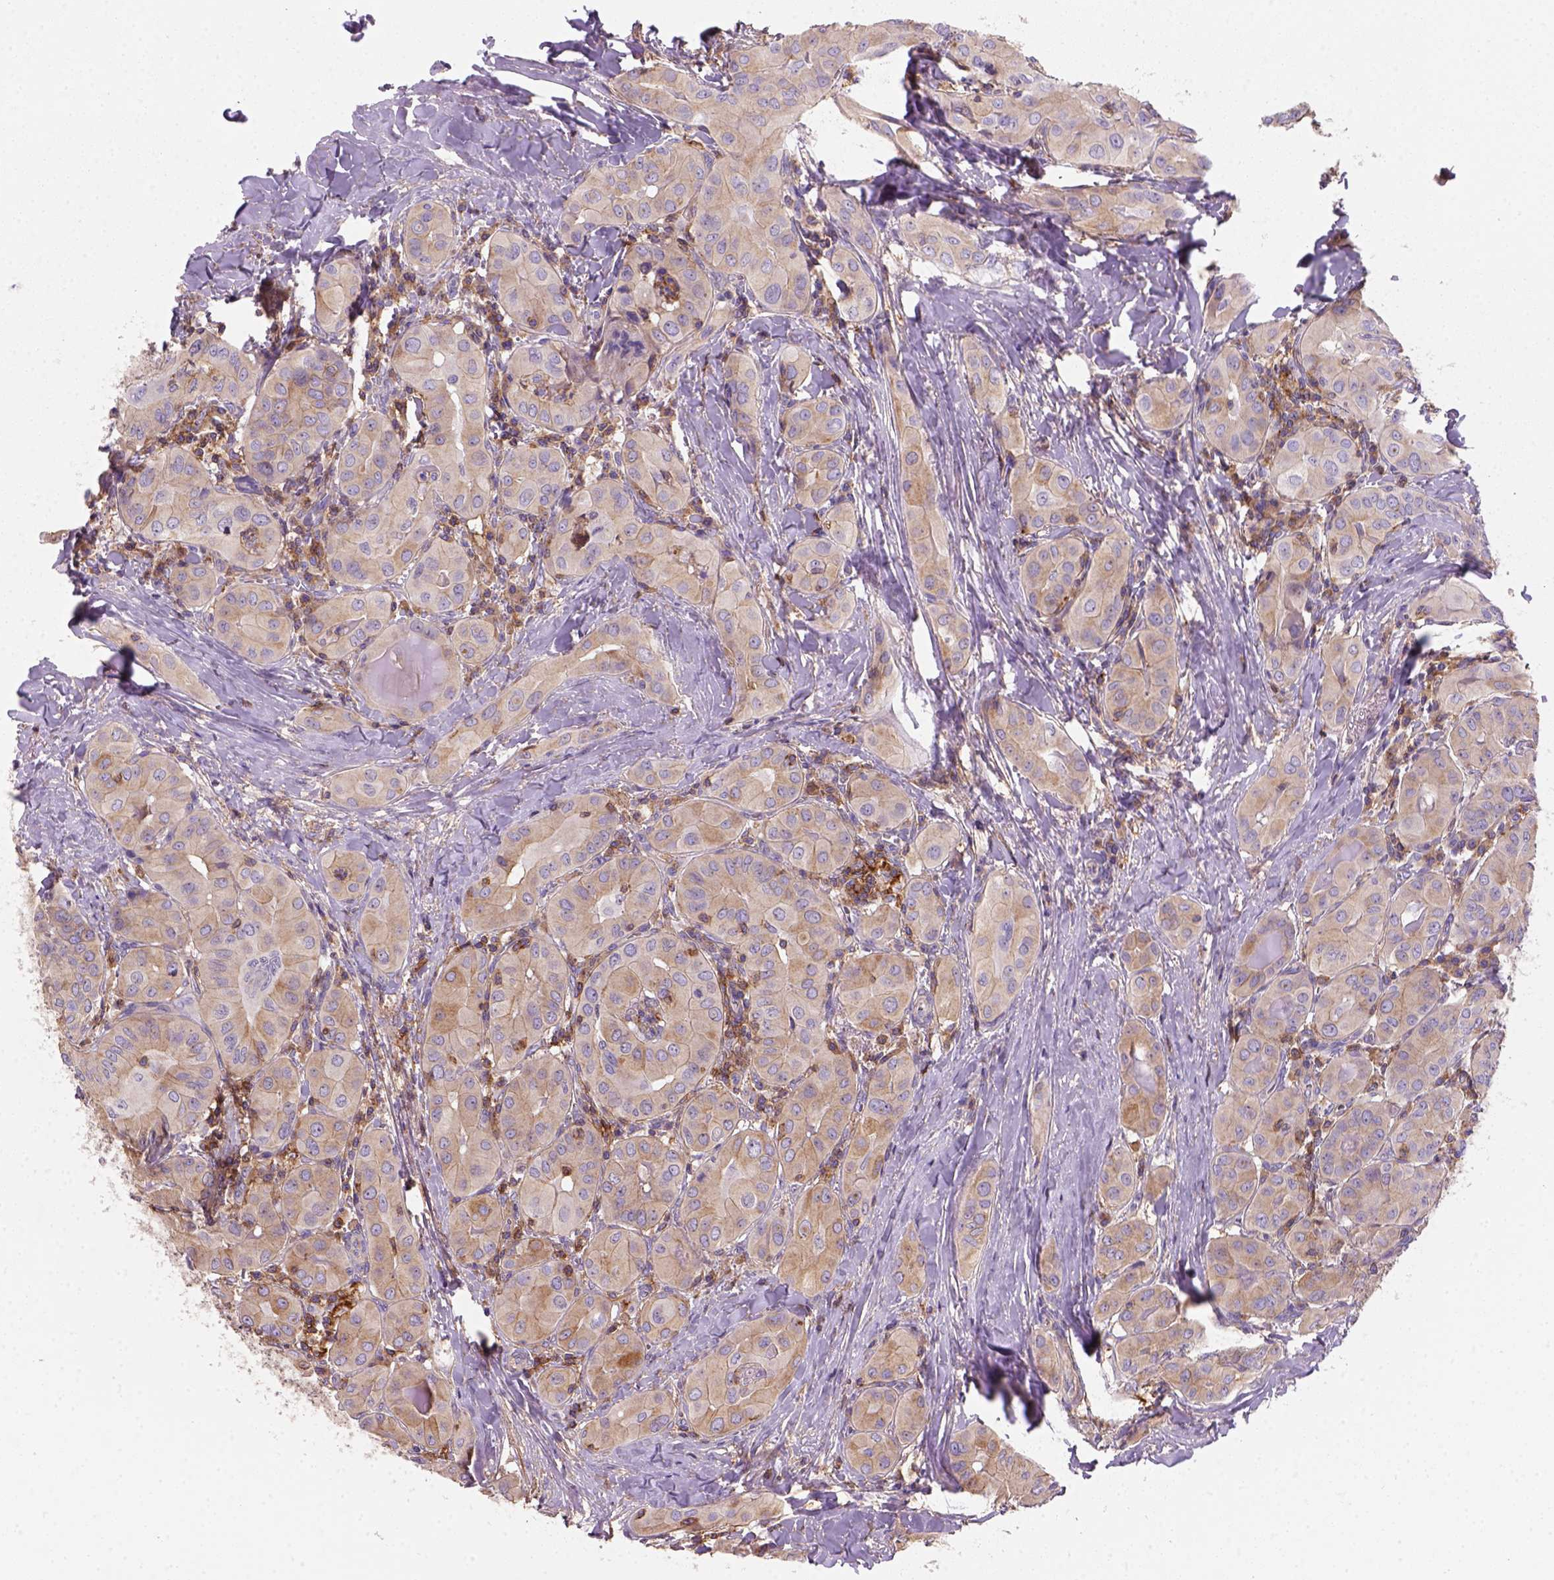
{"staining": {"intensity": "moderate", "quantity": "<25%", "location": "cytoplasmic/membranous"}, "tissue": "thyroid cancer", "cell_type": "Tumor cells", "image_type": "cancer", "snomed": [{"axis": "morphology", "description": "Papillary adenocarcinoma, NOS"}, {"axis": "topography", "description": "Thyroid gland"}], "caption": "The histopathology image displays staining of thyroid cancer (papillary adenocarcinoma), revealing moderate cytoplasmic/membranous protein positivity (brown color) within tumor cells. Nuclei are stained in blue.", "gene": "GPRC5D", "patient": {"sex": "female", "age": 37}}